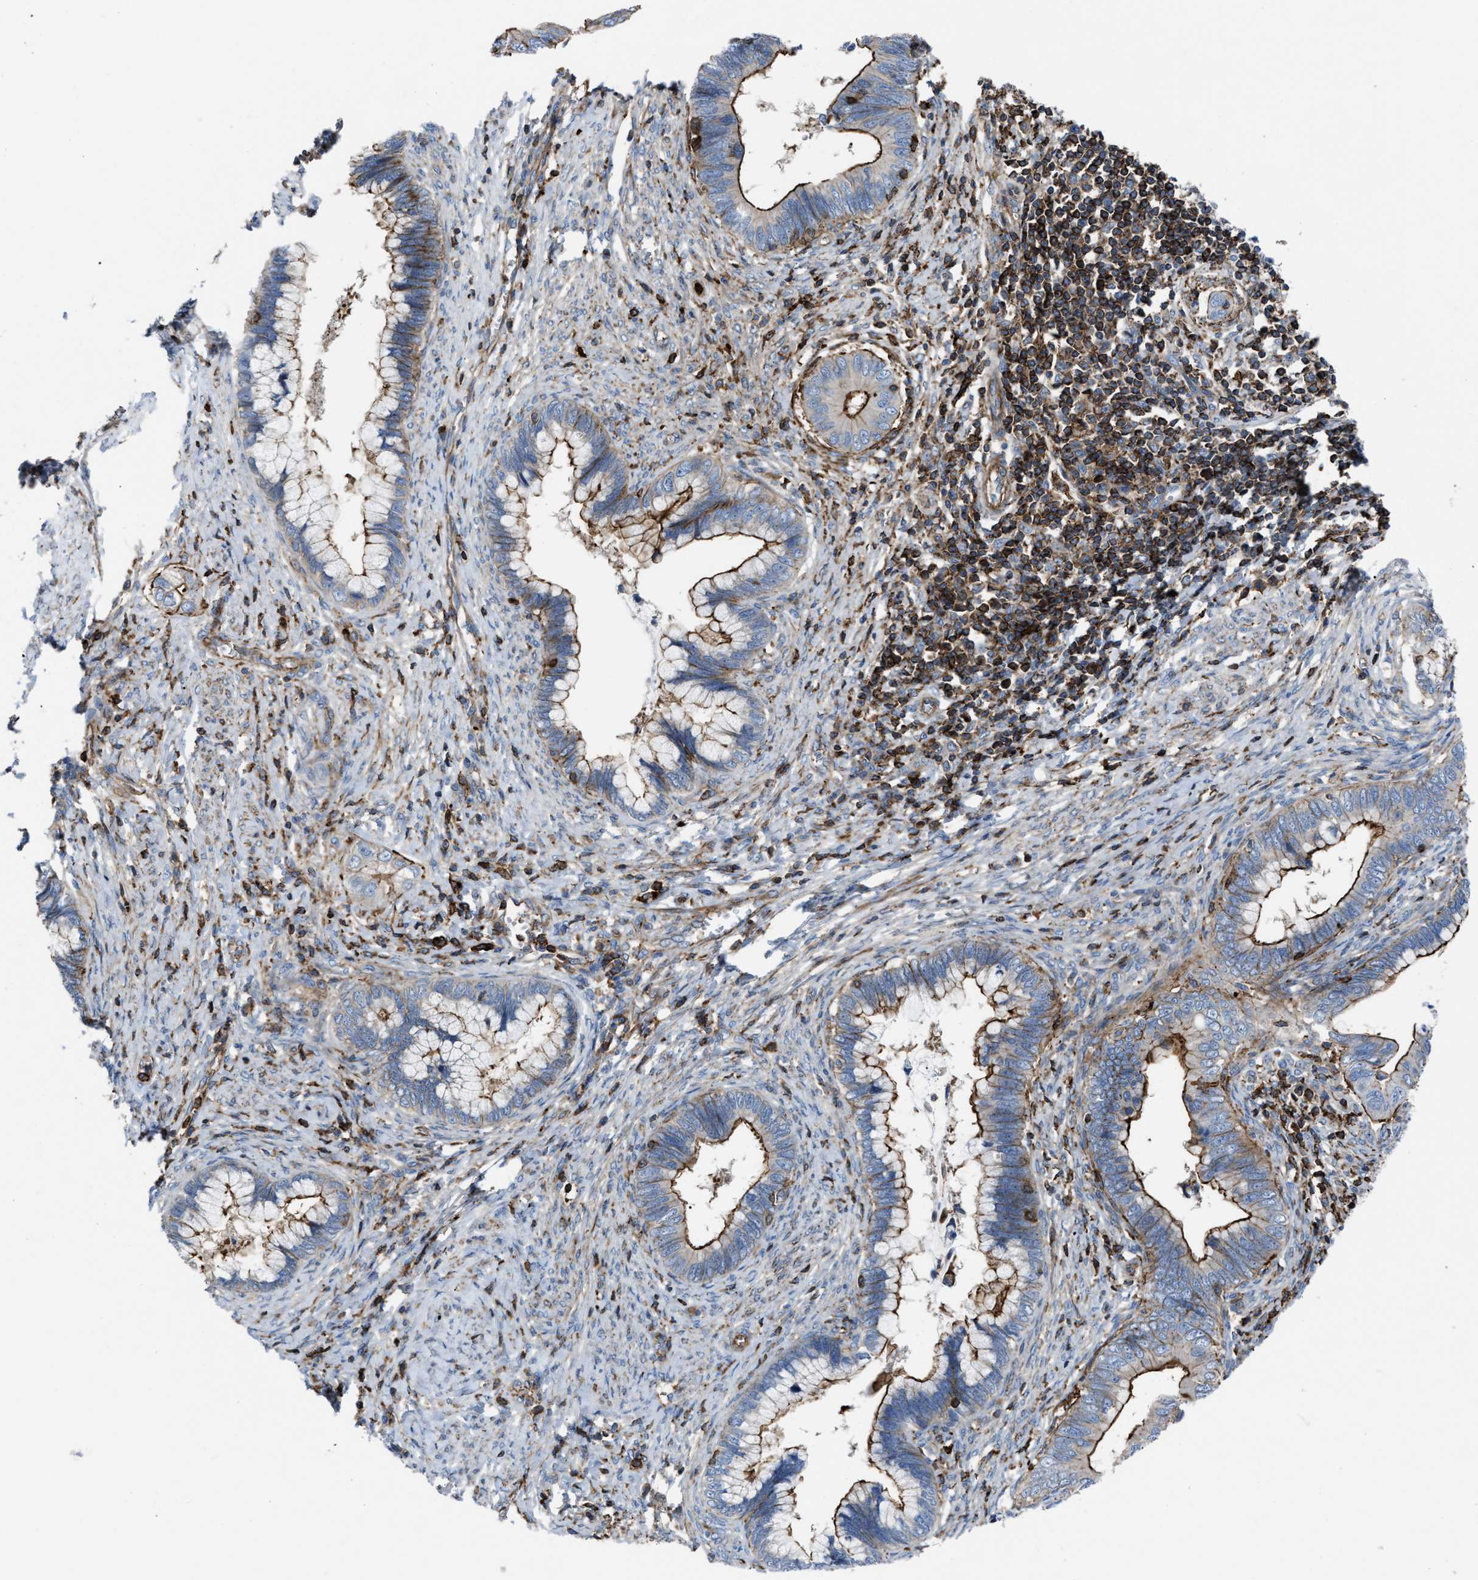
{"staining": {"intensity": "moderate", "quantity": ">75%", "location": "cytoplasmic/membranous"}, "tissue": "cervical cancer", "cell_type": "Tumor cells", "image_type": "cancer", "snomed": [{"axis": "morphology", "description": "Adenocarcinoma, NOS"}, {"axis": "topography", "description": "Cervix"}], "caption": "Cervical adenocarcinoma tissue demonstrates moderate cytoplasmic/membranous positivity in approximately >75% of tumor cells (Brightfield microscopy of DAB IHC at high magnification).", "gene": "AGPAT2", "patient": {"sex": "female", "age": 44}}